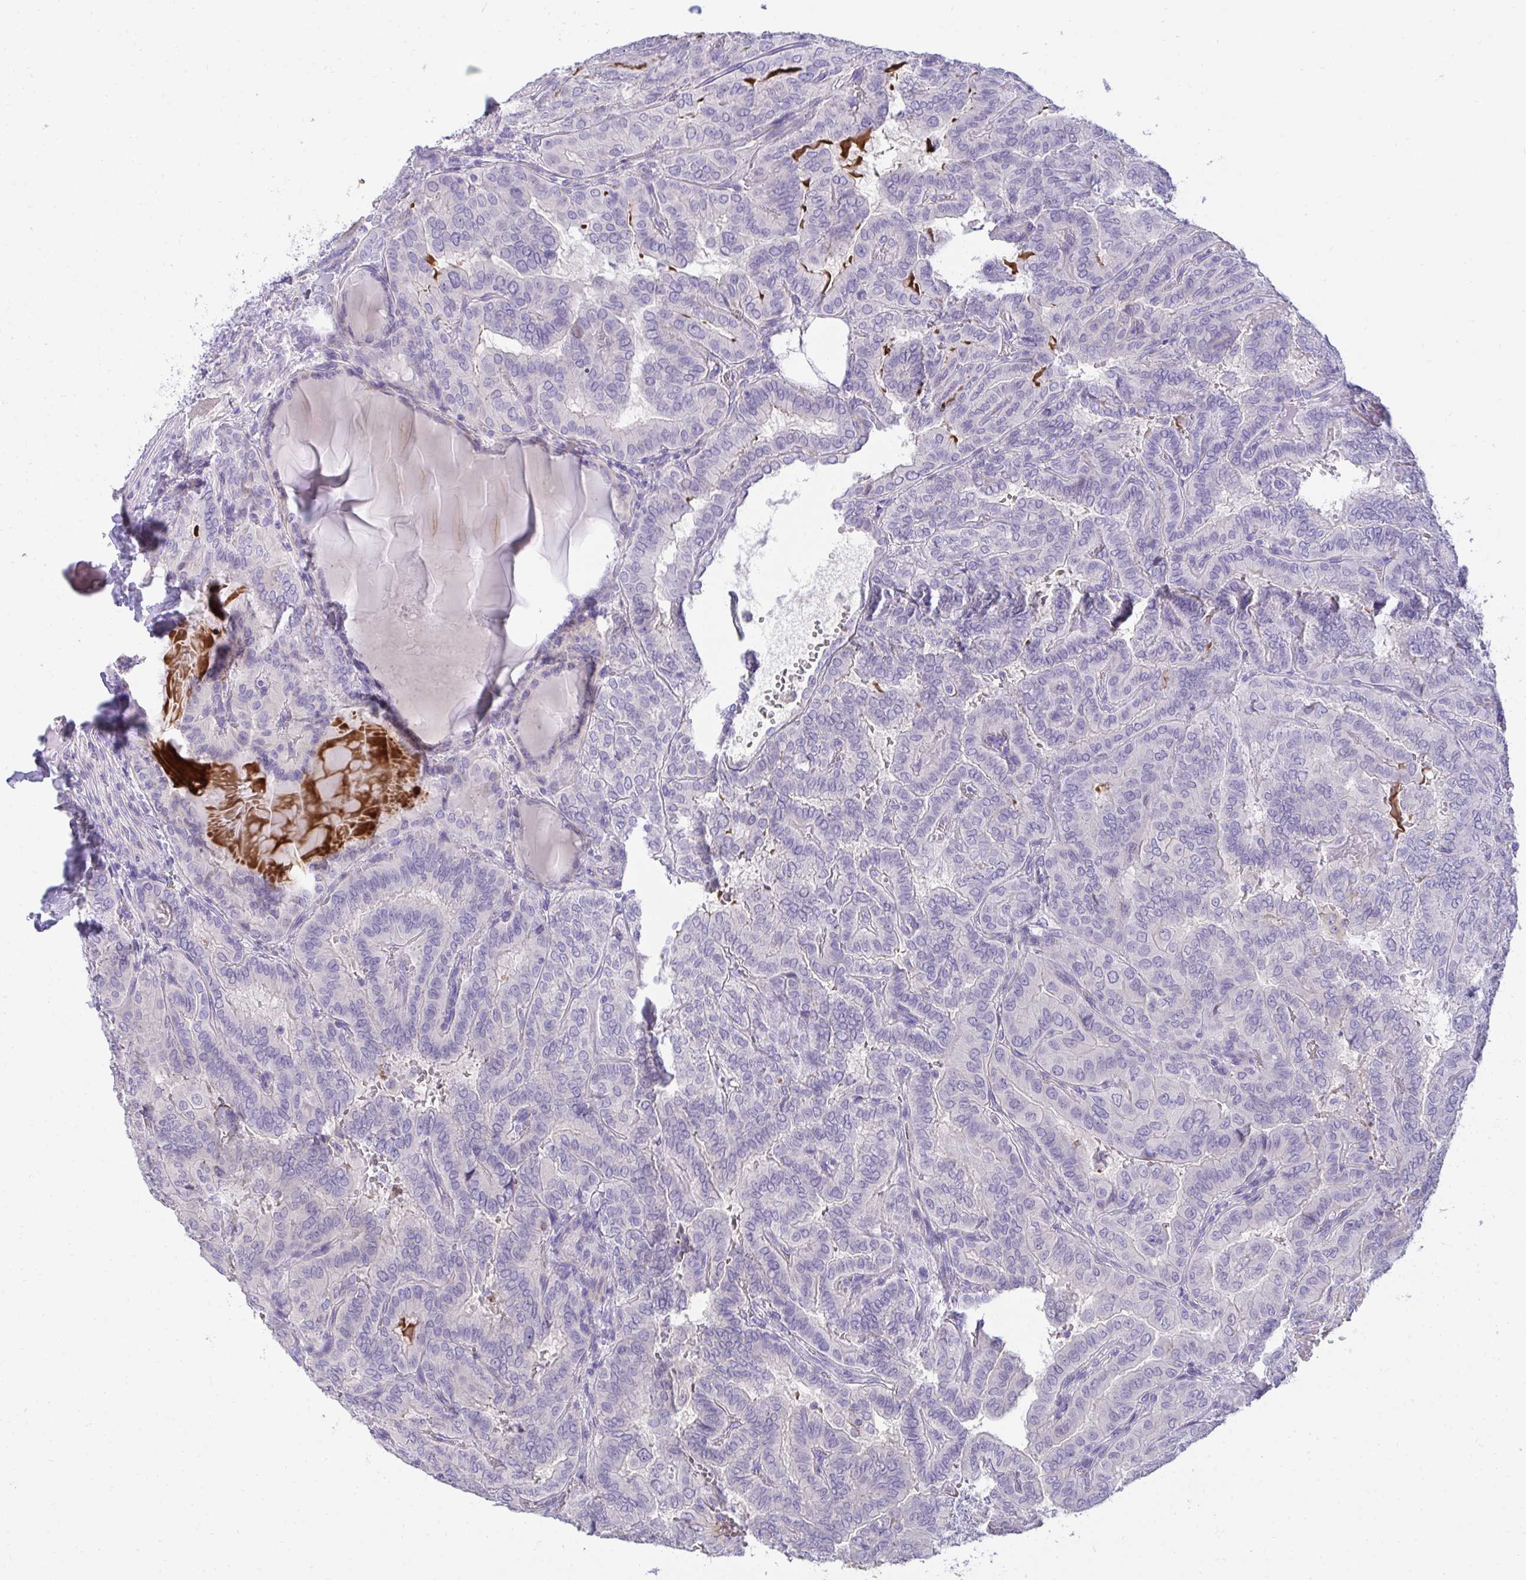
{"staining": {"intensity": "negative", "quantity": "none", "location": "none"}, "tissue": "thyroid cancer", "cell_type": "Tumor cells", "image_type": "cancer", "snomed": [{"axis": "morphology", "description": "Papillary adenocarcinoma, NOS"}, {"axis": "topography", "description": "Thyroid gland"}], "caption": "Immunohistochemistry histopathology image of human papillary adenocarcinoma (thyroid) stained for a protein (brown), which exhibits no expression in tumor cells. The staining was performed using DAB to visualize the protein expression in brown, while the nuclei were stained in blue with hematoxylin (Magnification: 20x).", "gene": "TMCO5A", "patient": {"sex": "female", "age": 46}}